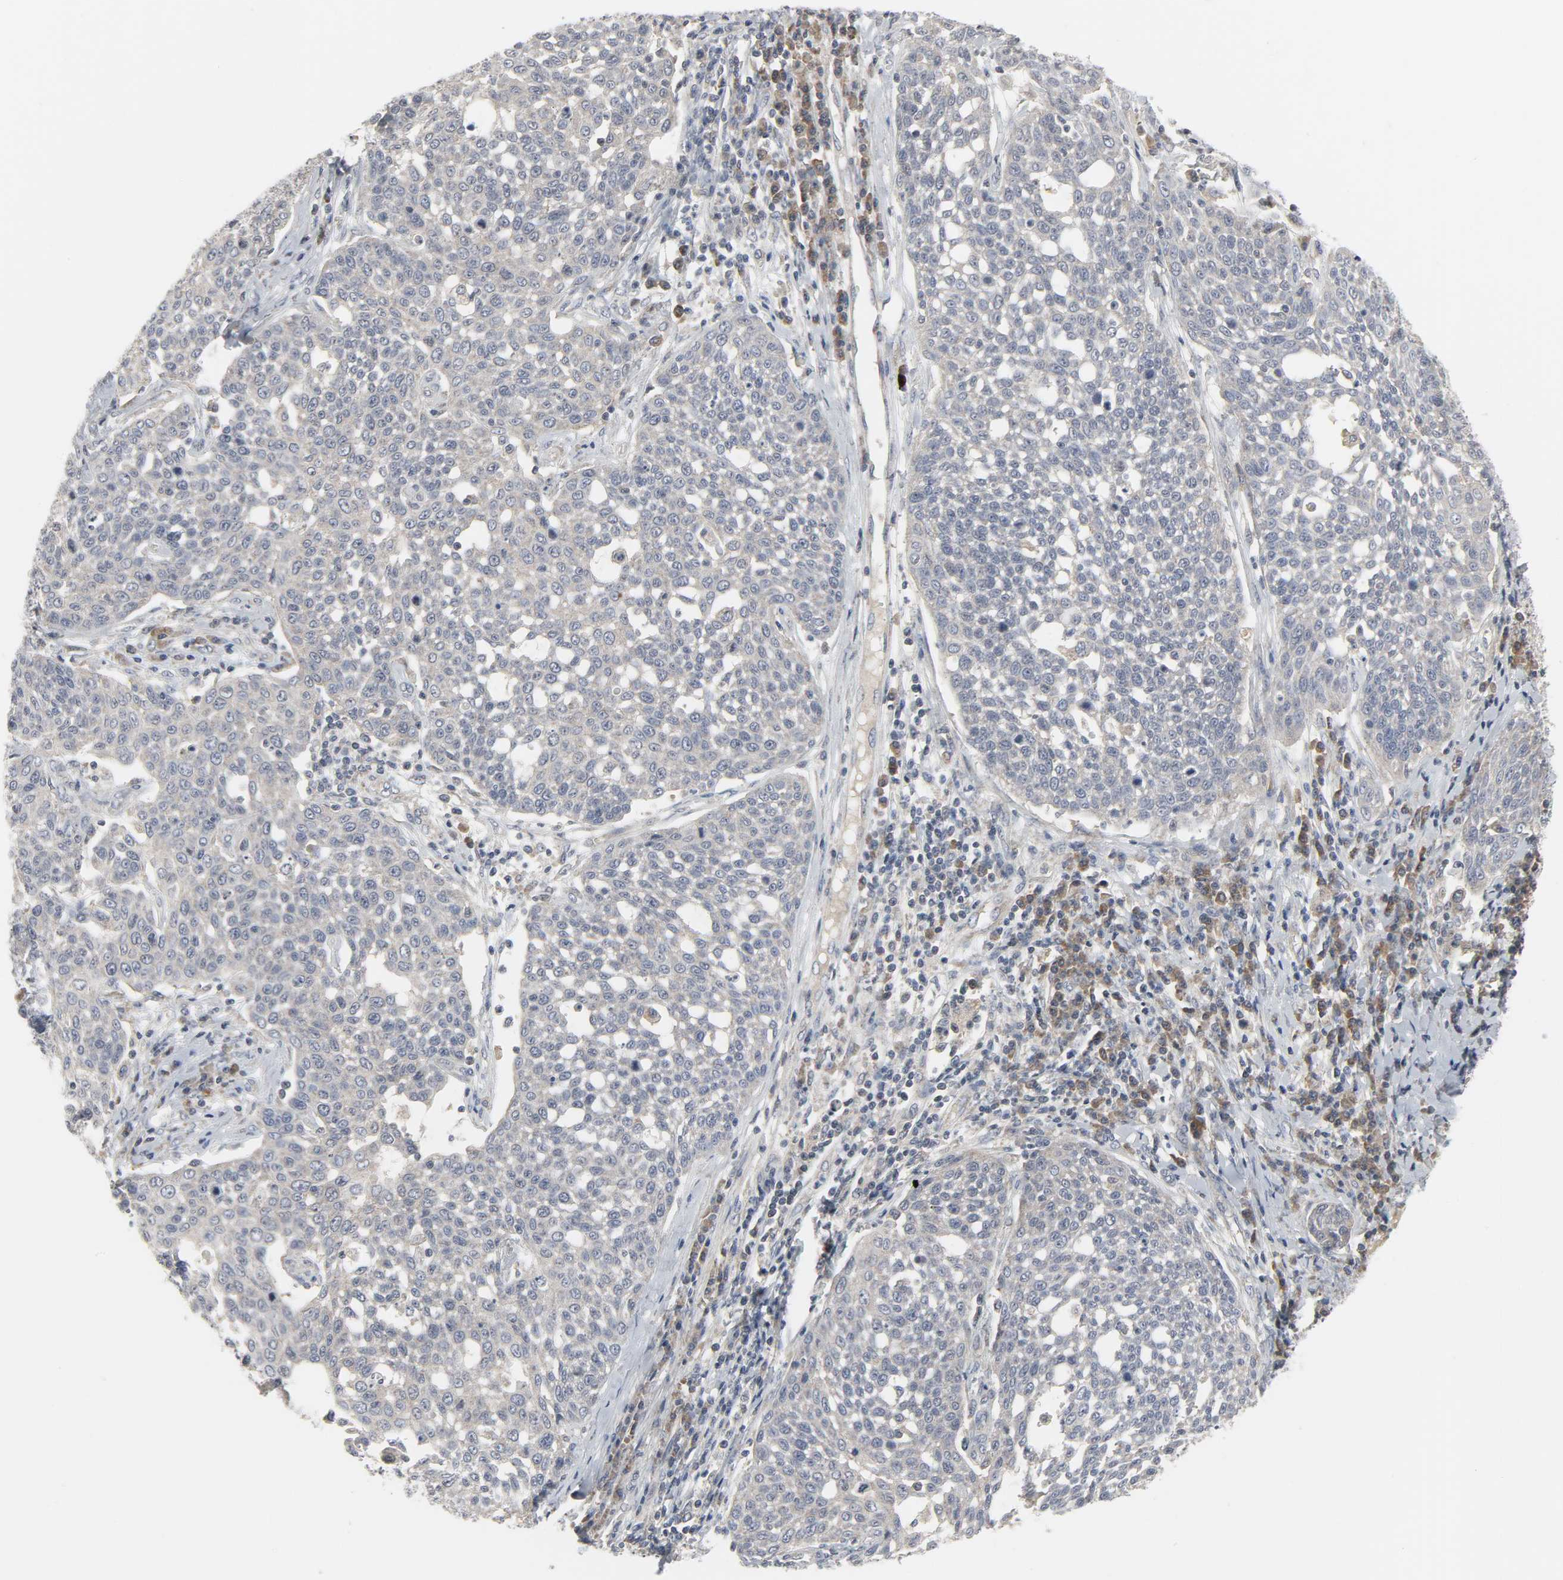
{"staining": {"intensity": "weak", "quantity": "25%-75%", "location": "cytoplasmic/membranous"}, "tissue": "cervical cancer", "cell_type": "Tumor cells", "image_type": "cancer", "snomed": [{"axis": "morphology", "description": "Squamous cell carcinoma, NOS"}, {"axis": "topography", "description": "Cervix"}], "caption": "Human cervical cancer (squamous cell carcinoma) stained with a brown dye shows weak cytoplasmic/membranous positive positivity in approximately 25%-75% of tumor cells.", "gene": "CLIP1", "patient": {"sex": "female", "age": 34}}